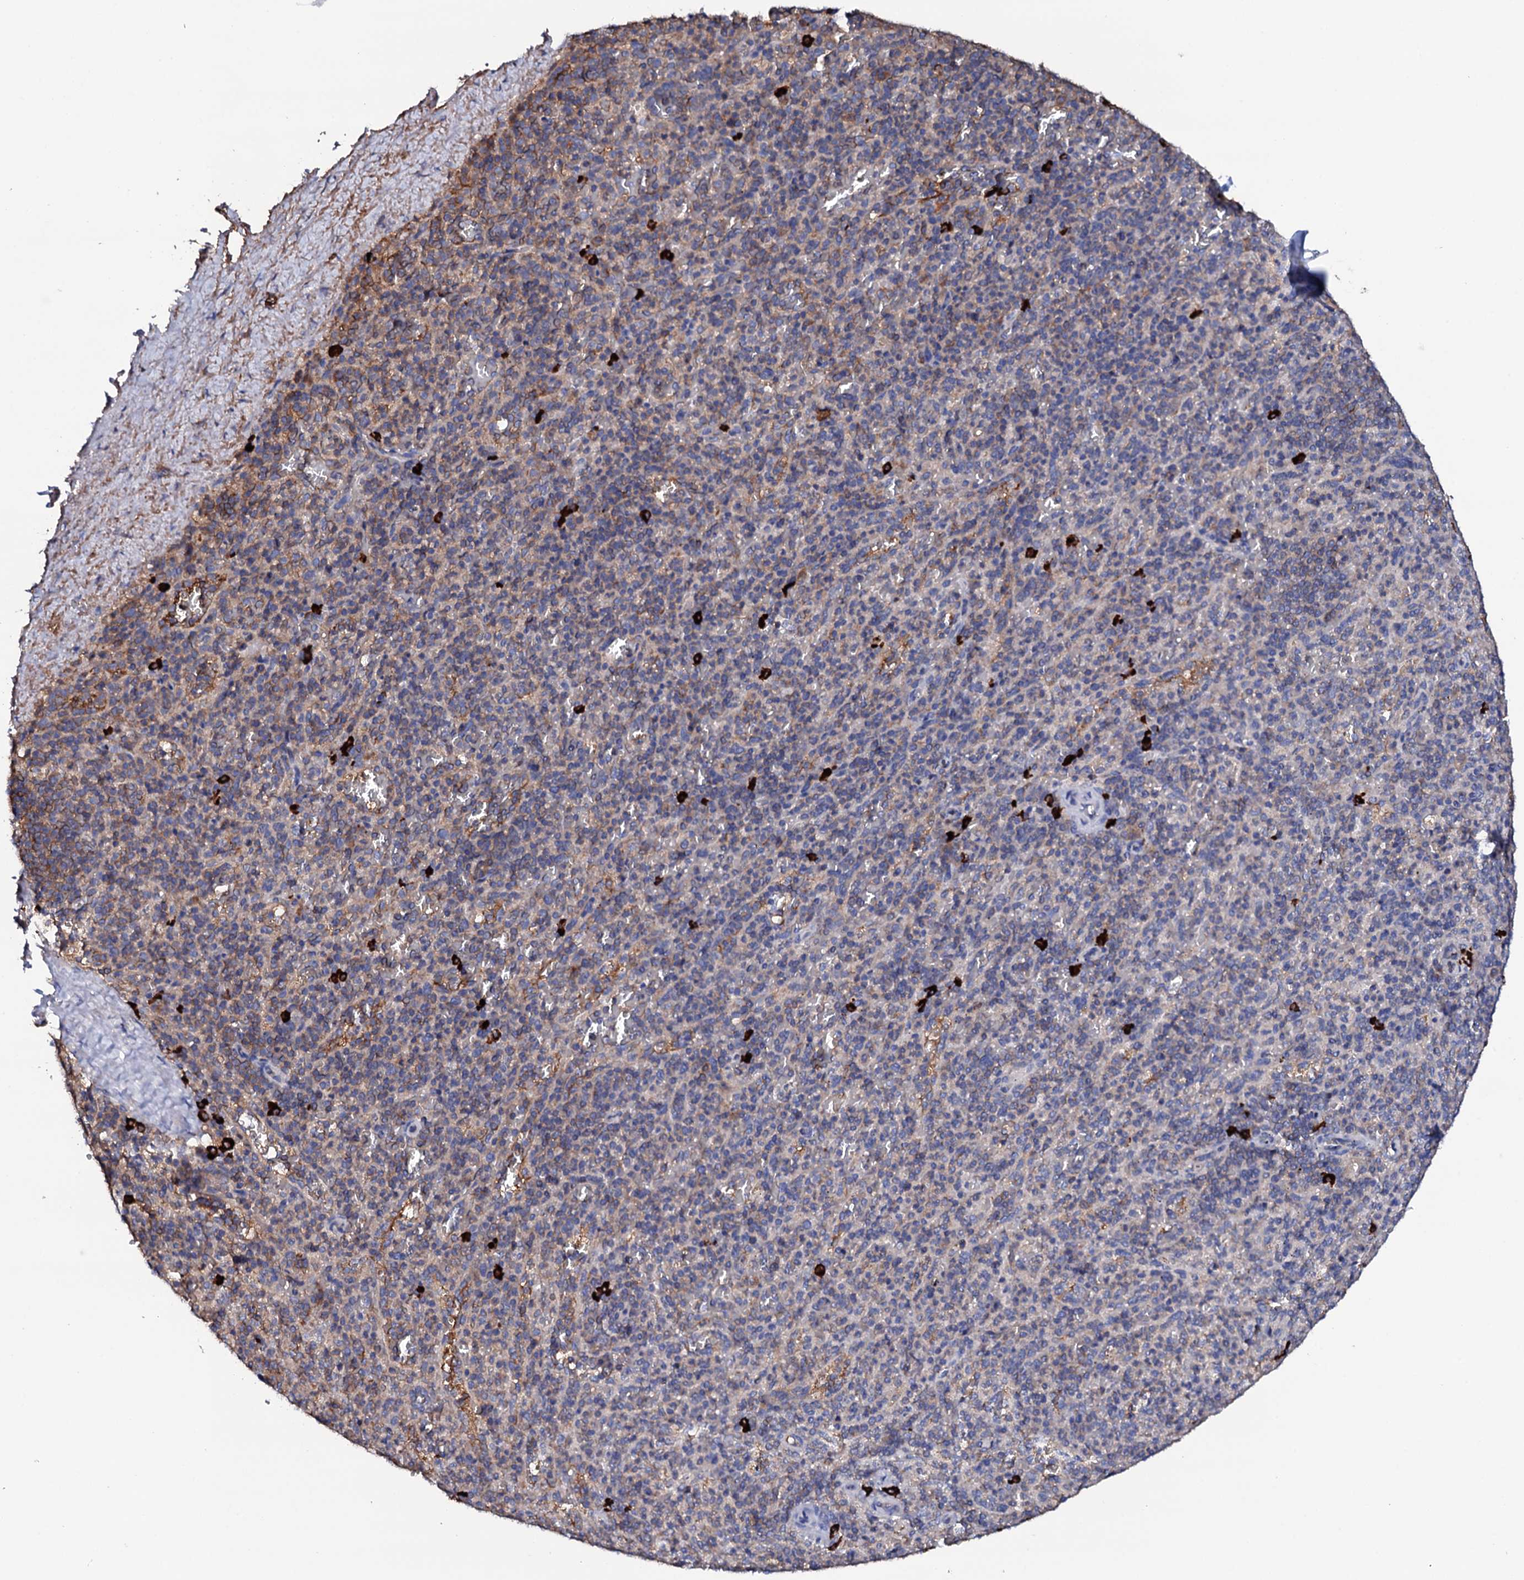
{"staining": {"intensity": "weak", "quantity": "<25%", "location": "cytoplasmic/membranous"}, "tissue": "spleen", "cell_type": "Cells in red pulp", "image_type": "normal", "snomed": [{"axis": "morphology", "description": "Normal tissue, NOS"}, {"axis": "topography", "description": "Spleen"}], "caption": "DAB (3,3'-diaminobenzidine) immunohistochemical staining of unremarkable spleen displays no significant expression in cells in red pulp.", "gene": "TCAF2C", "patient": {"sex": "male", "age": 82}}